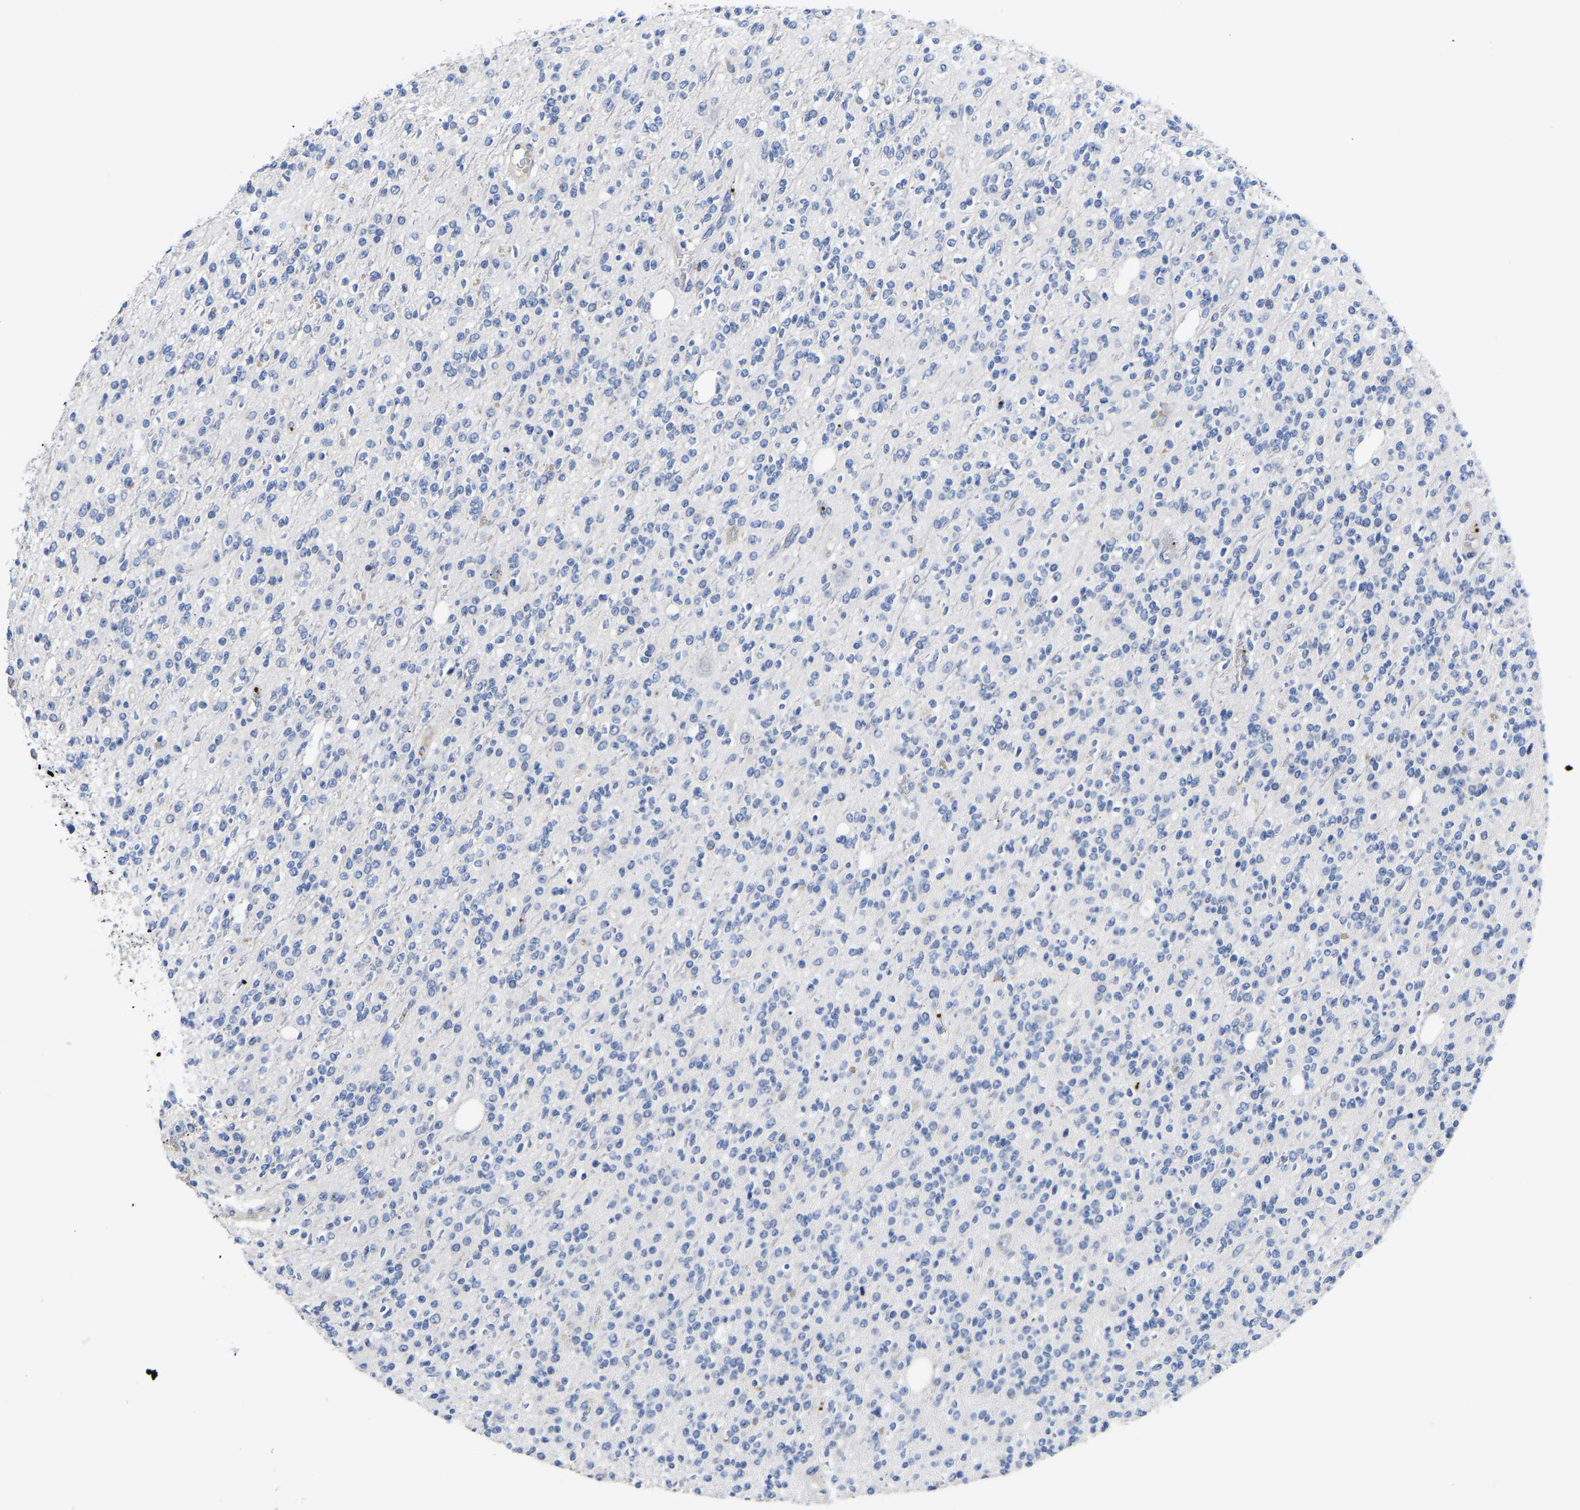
{"staining": {"intensity": "negative", "quantity": "none", "location": "none"}, "tissue": "glioma", "cell_type": "Tumor cells", "image_type": "cancer", "snomed": [{"axis": "morphology", "description": "Glioma, malignant, High grade"}, {"axis": "topography", "description": "Brain"}], "caption": "High magnification brightfield microscopy of high-grade glioma (malignant) stained with DAB (3,3'-diaminobenzidine) (brown) and counterstained with hematoxylin (blue): tumor cells show no significant positivity. (DAB immunohistochemistry (IHC) with hematoxylin counter stain).", "gene": "FGF18", "patient": {"sex": "male", "age": 34}}